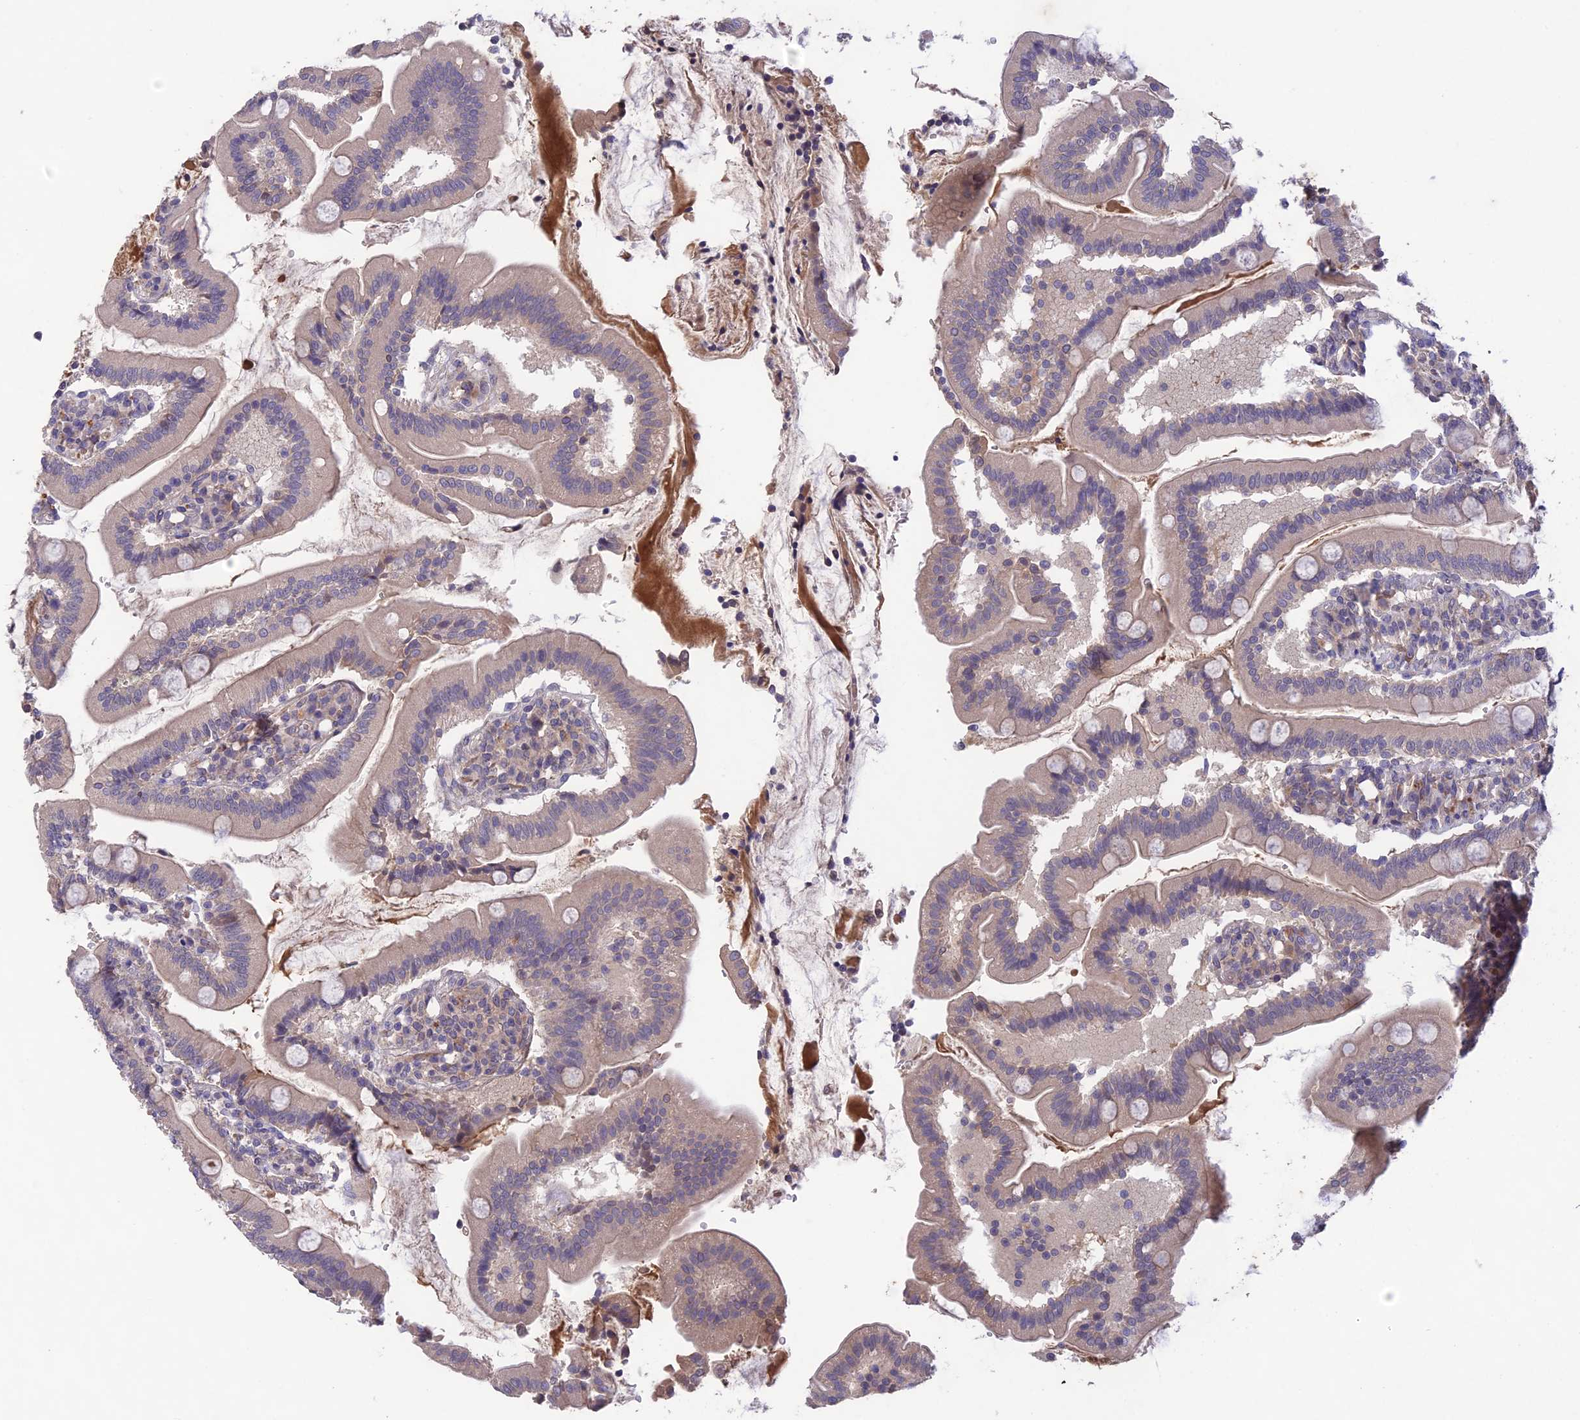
{"staining": {"intensity": "negative", "quantity": "none", "location": "none"}, "tissue": "duodenum", "cell_type": "Glandular cells", "image_type": "normal", "snomed": [{"axis": "morphology", "description": "Normal tissue, NOS"}, {"axis": "topography", "description": "Duodenum"}], "caption": "The histopathology image exhibits no significant expression in glandular cells of duodenum. (IHC, brightfield microscopy, high magnification).", "gene": "ADO", "patient": {"sex": "female", "age": 67}}